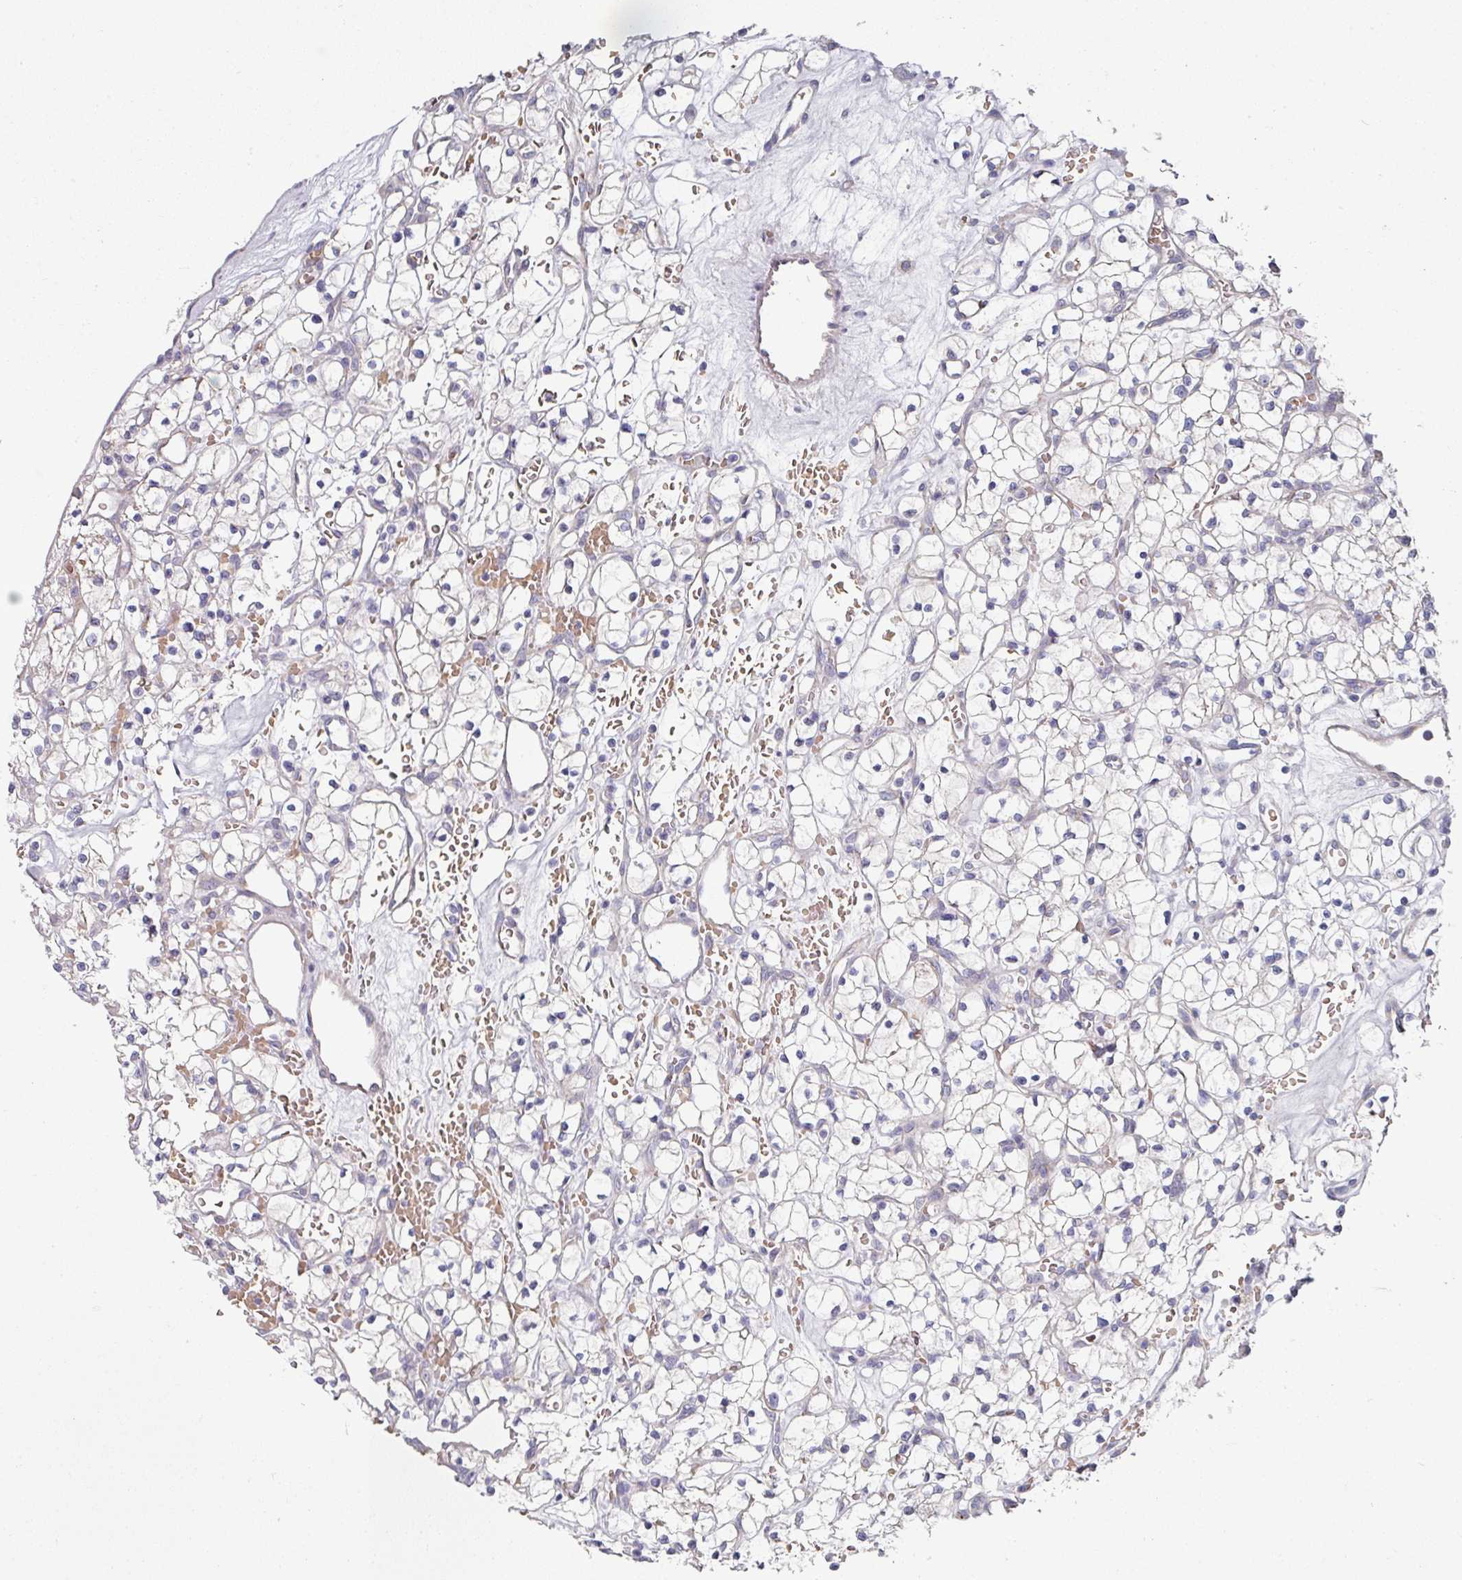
{"staining": {"intensity": "negative", "quantity": "none", "location": "none"}, "tissue": "renal cancer", "cell_type": "Tumor cells", "image_type": "cancer", "snomed": [{"axis": "morphology", "description": "Adenocarcinoma, NOS"}, {"axis": "topography", "description": "Kidney"}], "caption": "A histopathology image of renal cancer (adenocarcinoma) stained for a protein demonstrates no brown staining in tumor cells. The staining was performed using DAB (3,3'-diaminobenzidine) to visualize the protein expression in brown, while the nuclei were stained in blue with hematoxylin (Magnification: 20x).", "gene": "PYROXD2", "patient": {"sex": "female", "age": 64}}